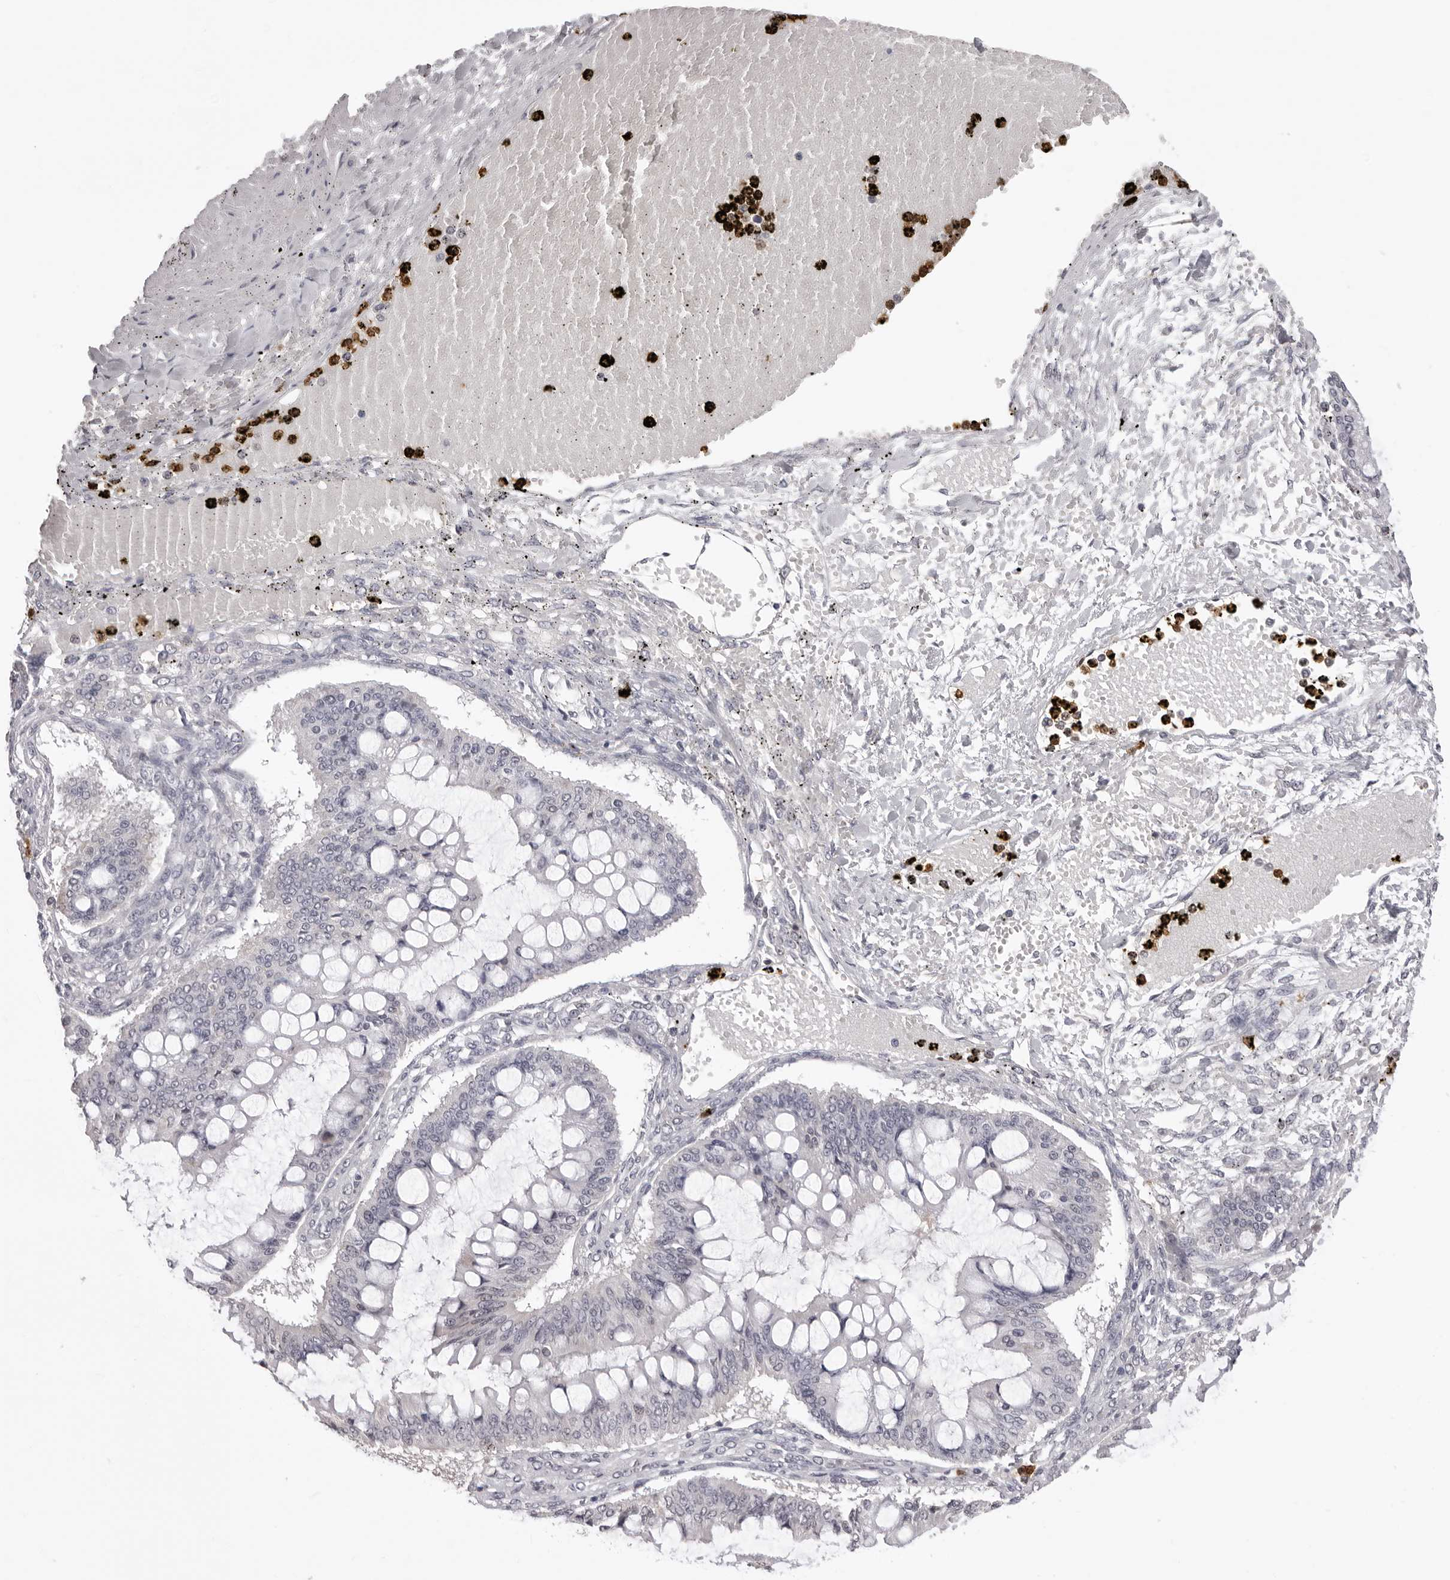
{"staining": {"intensity": "negative", "quantity": "none", "location": "none"}, "tissue": "ovarian cancer", "cell_type": "Tumor cells", "image_type": "cancer", "snomed": [{"axis": "morphology", "description": "Cystadenocarcinoma, mucinous, NOS"}, {"axis": "topography", "description": "Ovary"}], "caption": "Tumor cells show no significant staining in ovarian mucinous cystadenocarcinoma. Brightfield microscopy of immunohistochemistry stained with DAB (brown) and hematoxylin (blue), captured at high magnification.", "gene": "IL31", "patient": {"sex": "female", "age": 73}}